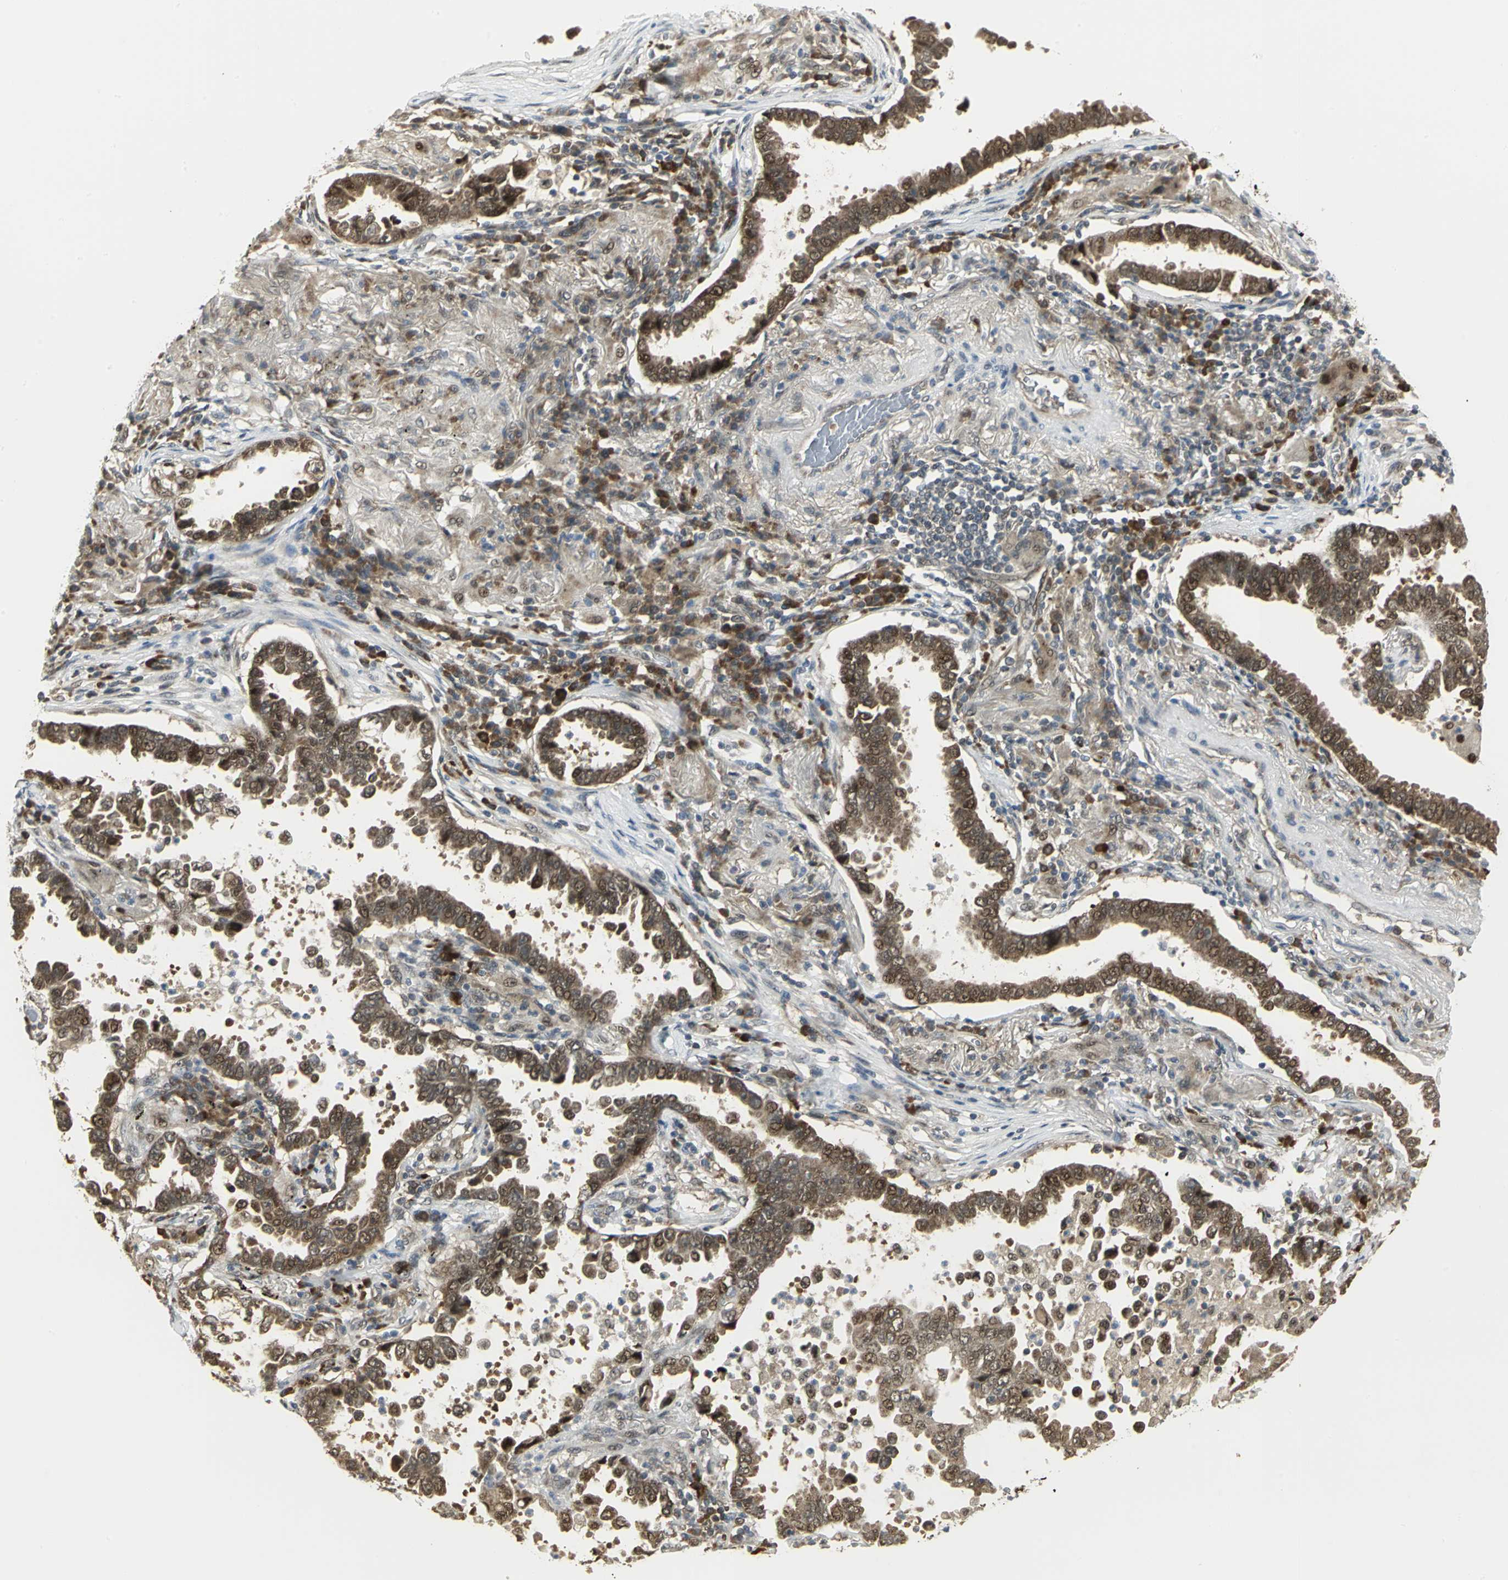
{"staining": {"intensity": "moderate", "quantity": ">75%", "location": "cytoplasmic/membranous,nuclear"}, "tissue": "lung cancer", "cell_type": "Tumor cells", "image_type": "cancer", "snomed": [{"axis": "morphology", "description": "Normal tissue, NOS"}, {"axis": "morphology", "description": "Inflammation, NOS"}, {"axis": "morphology", "description": "Adenocarcinoma, NOS"}, {"axis": "topography", "description": "Lung"}], "caption": "Adenocarcinoma (lung) stained for a protein displays moderate cytoplasmic/membranous and nuclear positivity in tumor cells.", "gene": "PSMC4", "patient": {"sex": "female", "age": 64}}